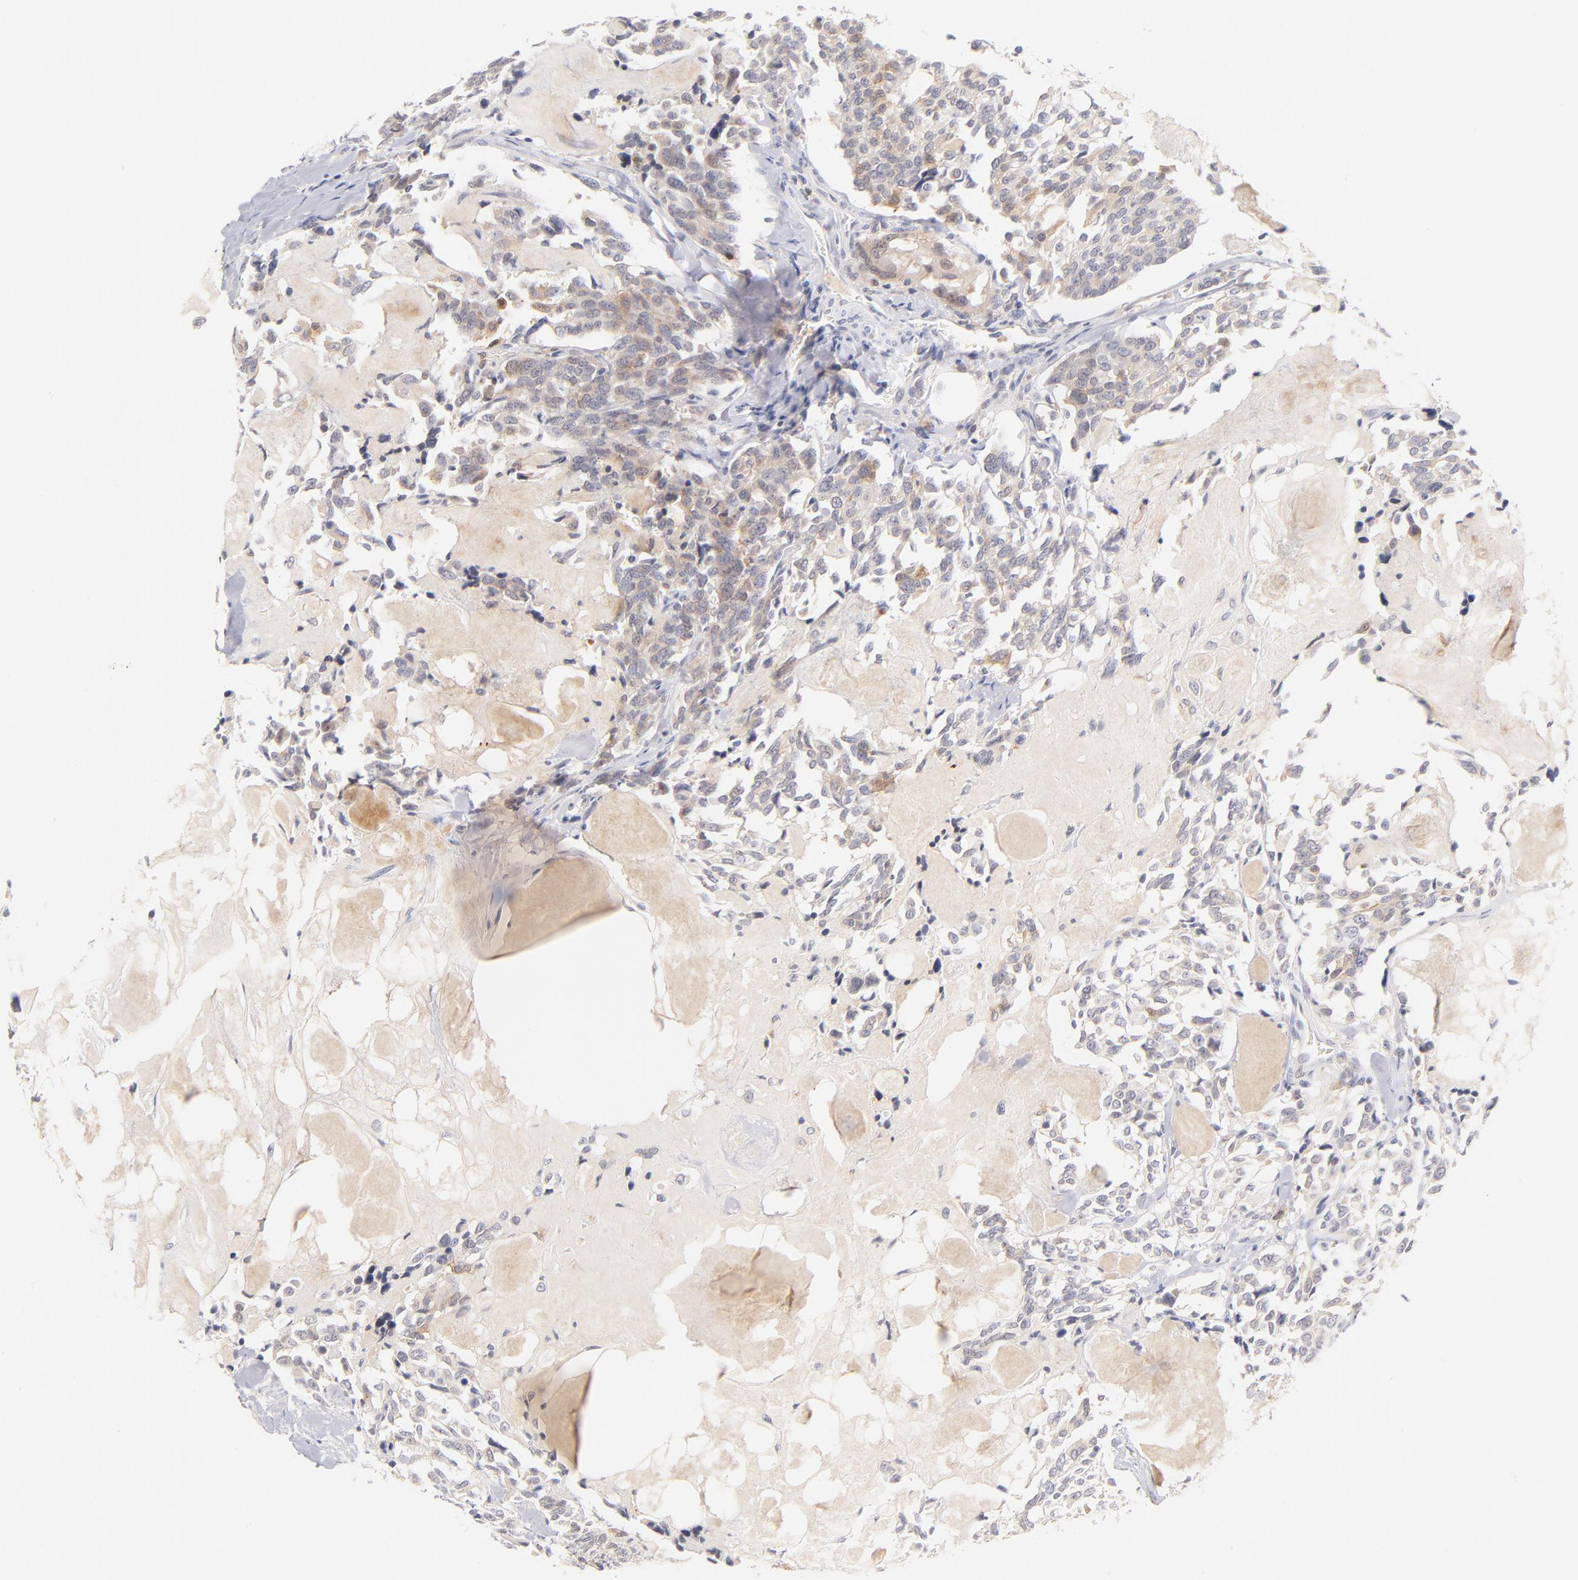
{"staining": {"intensity": "weak", "quantity": ">75%", "location": "cytoplasmic/membranous,nuclear"}, "tissue": "thyroid cancer", "cell_type": "Tumor cells", "image_type": "cancer", "snomed": [{"axis": "morphology", "description": "Carcinoma, NOS"}, {"axis": "morphology", "description": "Carcinoid, malignant, NOS"}, {"axis": "topography", "description": "Thyroid gland"}], "caption": "Approximately >75% of tumor cells in human thyroid carcinoma exhibit weak cytoplasmic/membranous and nuclear protein positivity as visualized by brown immunohistochemical staining.", "gene": "CASP6", "patient": {"sex": "male", "age": 33}}